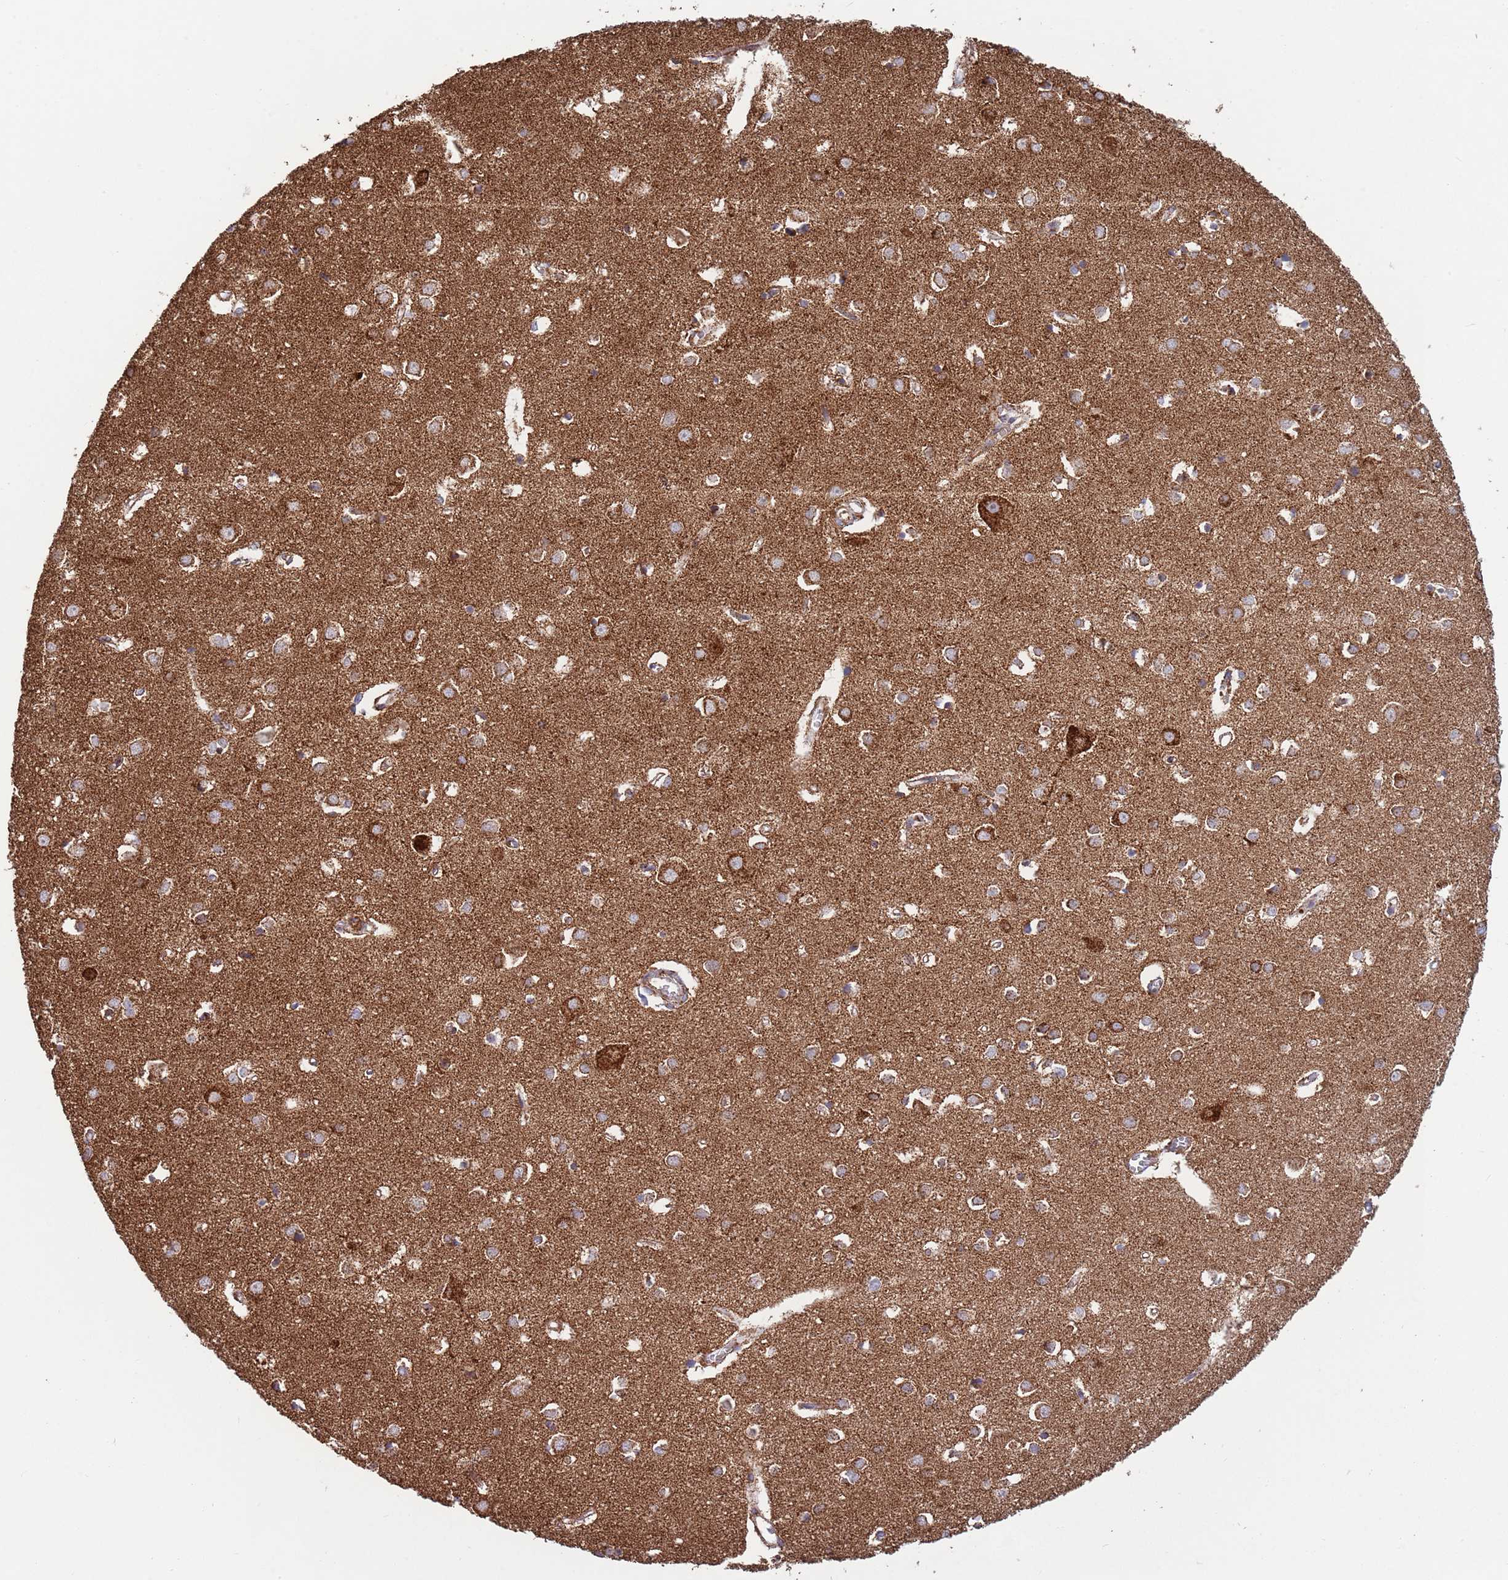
{"staining": {"intensity": "weak", "quantity": ">75%", "location": "cytoplasmic/membranous"}, "tissue": "cerebral cortex", "cell_type": "Endothelial cells", "image_type": "normal", "snomed": [{"axis": "morphology", "description": "Normal tissue, NOS"}, {"axis": "topography", "description": "Cerebral cortex"}], "caption": "High-power microscopy captured an IHC photomicrograph of unremarkable cerebral cortex, revealing weak cytoplasmic/membranous staining in approximately >75% of endothelial cells. (DAB (3,3'-diaminobenzidine) IHC with brightfield microscopy, high magnification).", "gene": "ATP5PD", "patient": {"sex": "female", "age": 64}}